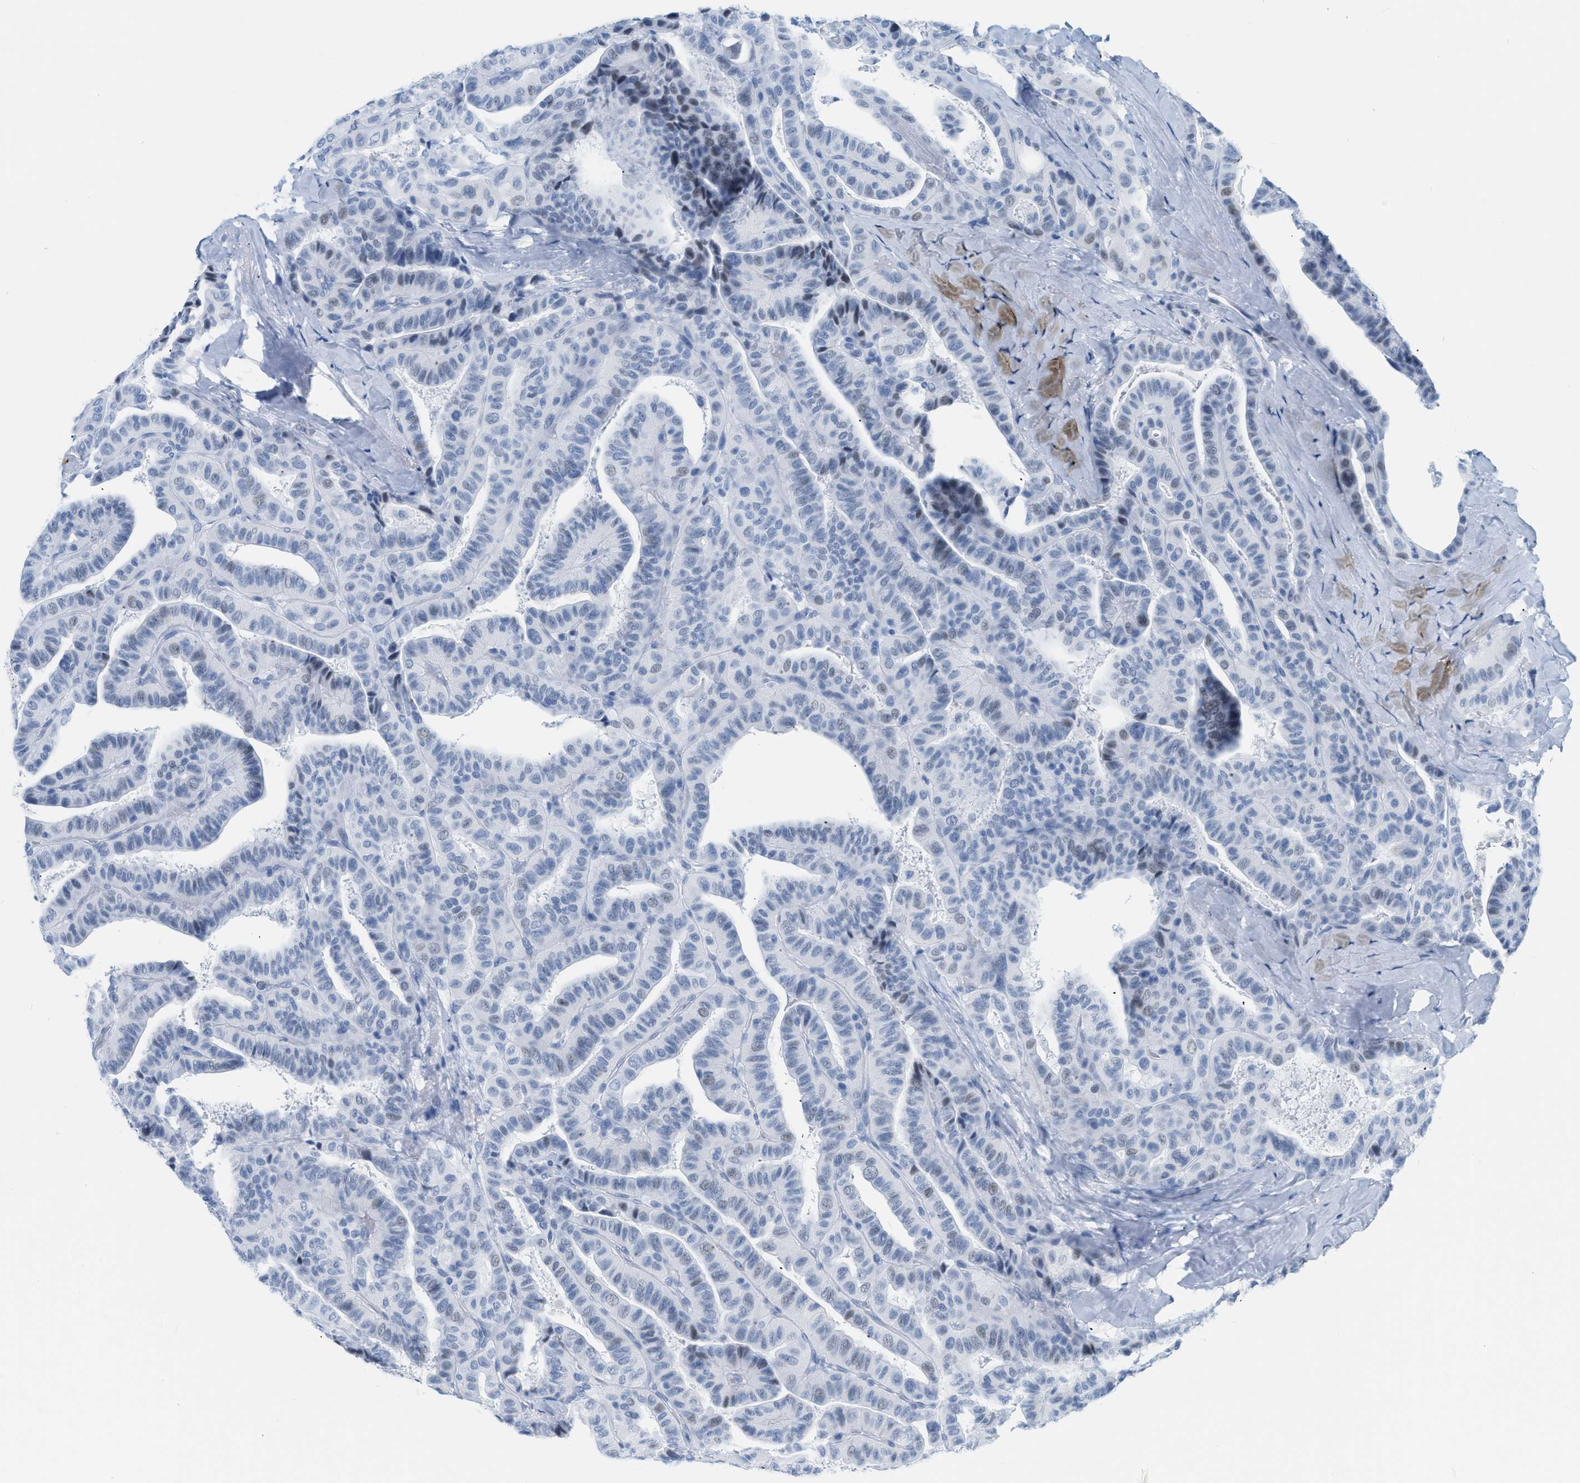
{"staining": {"intensity": "negative", "quantity": "none", "location": "none"}, "tissue": "thyroid cancer", "cell_type": "Tumor cells", "image_type": "cancer", "snomed": [{"axis": "morphology", "description": "Papillary adenocarcinoma, NOS"}, {"axis": "topography", "description": "Thyroid gland"}], "caption": "Thyroid papillary adenocarcinoma was stained to show a protein in brown. There is no significant positivity in tumor cells. (DAB (3,3'-diaminobenzidine) IHC with hematoxylin counter stain).", "gene": "DES", "patient": {"sex": "male", "age": 77}}